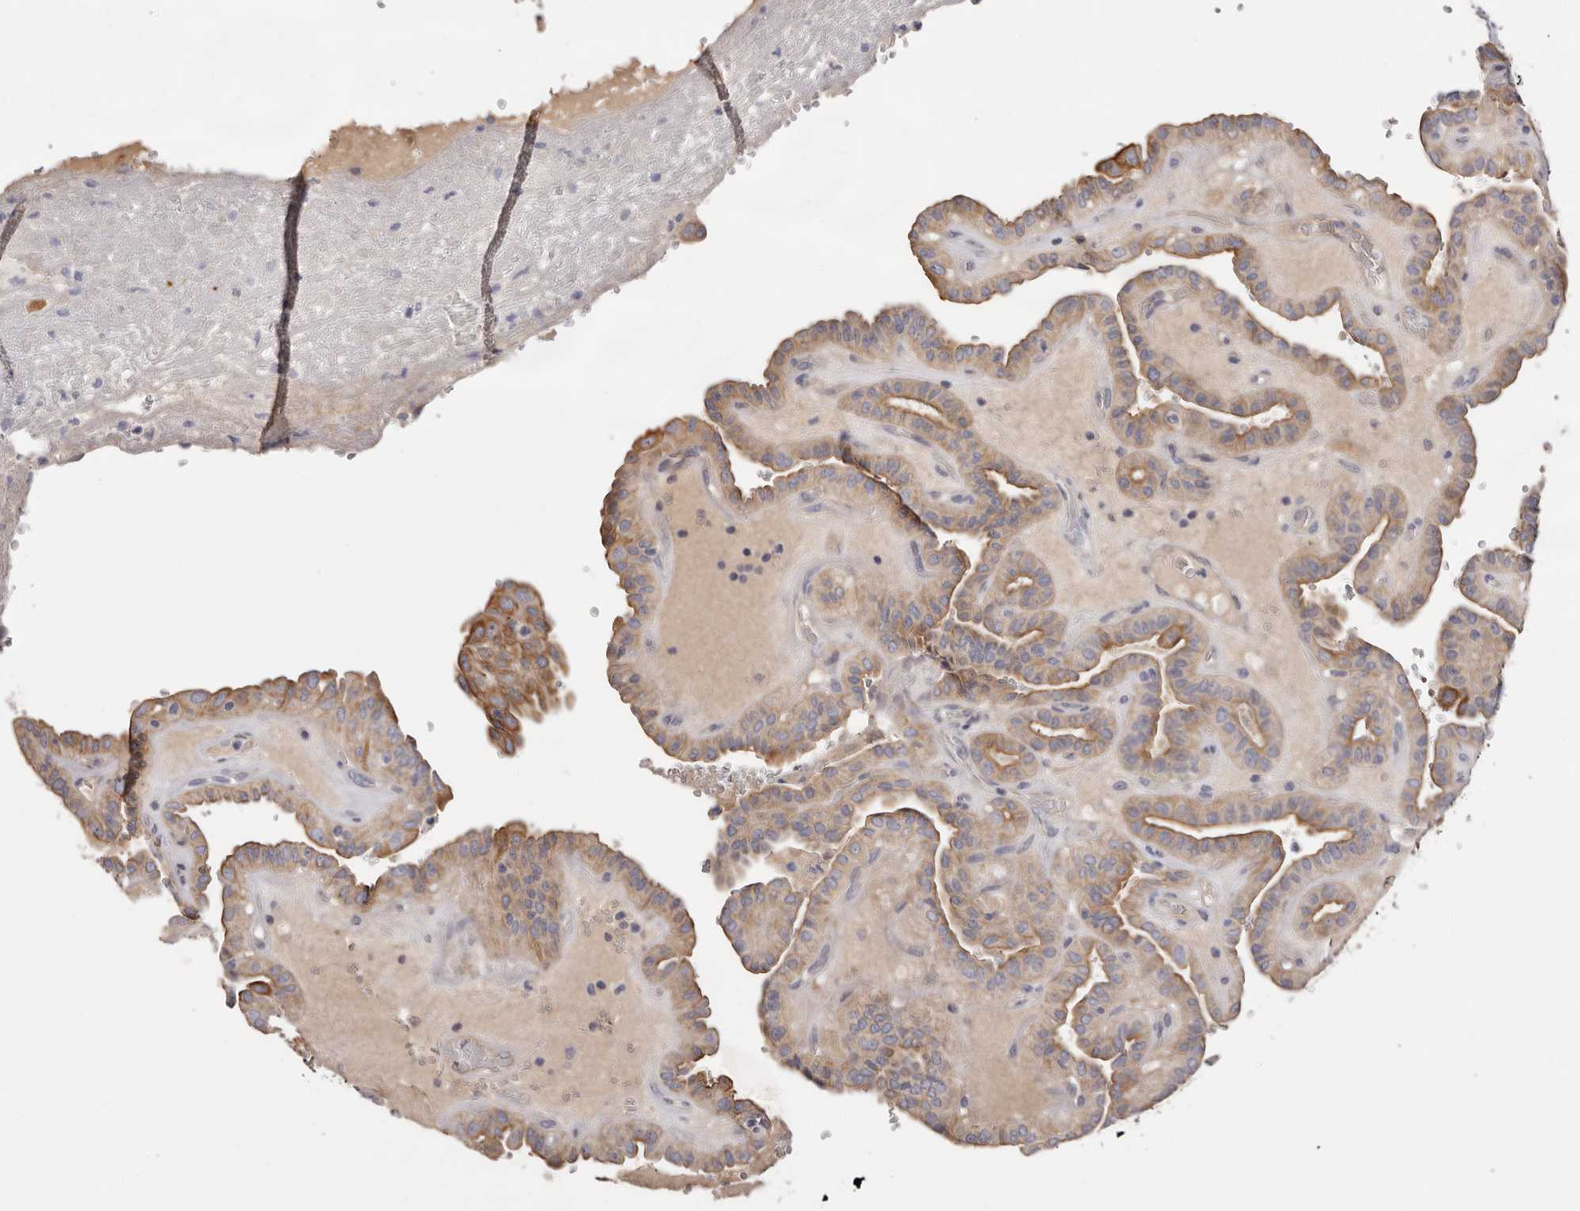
{"staining": {"intensity": "moderate", "quantity": ">75%", "location": "cytoplasmic/membranous"}, "tissue": "thyroid cancer", "cell_type": "Tumor cells", "image_type": "cancer", "snomed": [{"axis": "morphology", "description": "Papillary adenocarcinoma, NOS"}, {"axis": "topography", "description": "Thyroid gland"}], "caption": "Immunohistochemistry of human thyroid cancer (papillary adenocarcinoma) demonstrates medium levels of moderate cytoplasmic/membranous positivity in approximately >75% of tumor cells.", "gene": "STK16", "patient": {"sex": "male", "age": 77}}